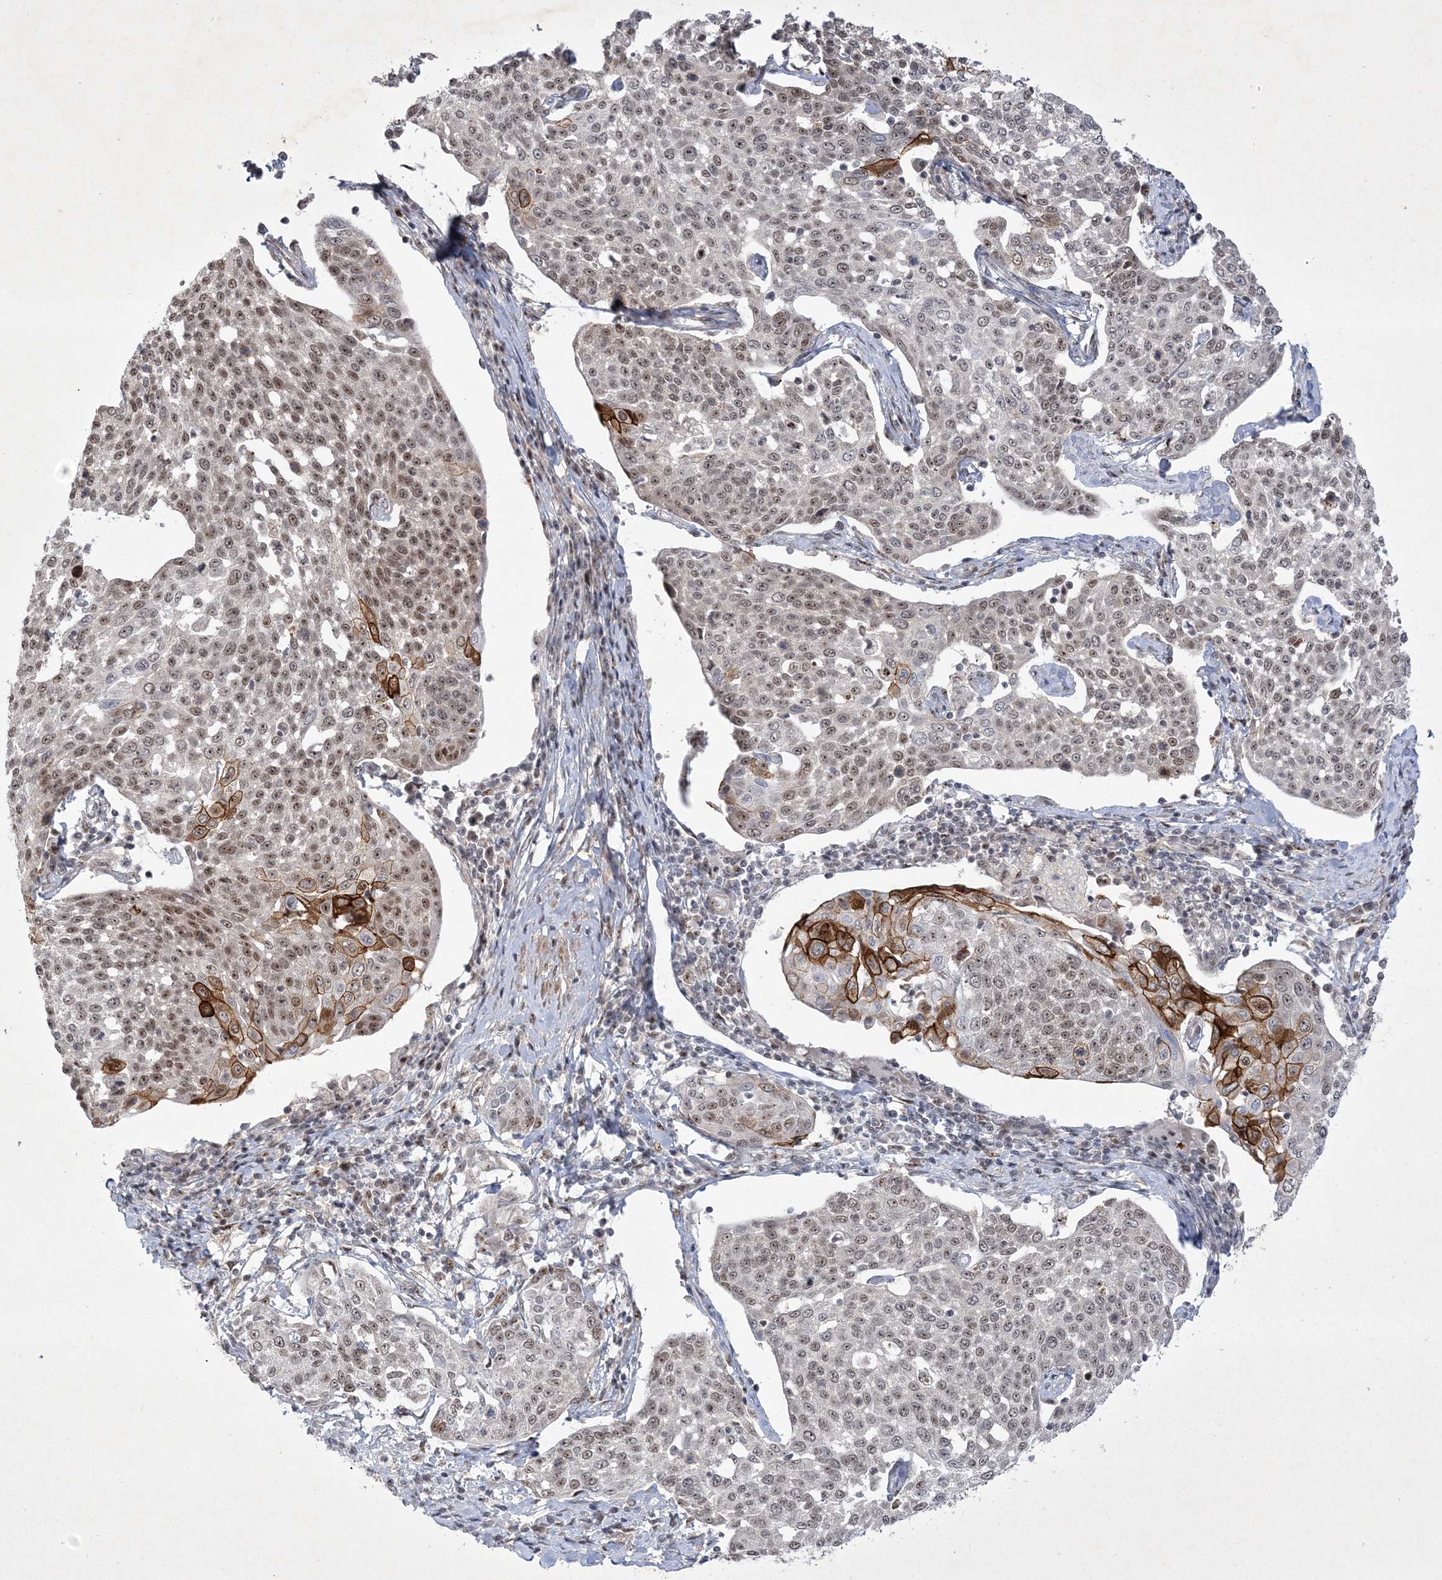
{"staining": {"intensity": "strong", "quantity": "25%-75%", "location": "cytoplasmic/membranous,nuclear"}, "tissue": "cervical cancer", "cell_type": "Tumor cells", "image_type": "cancer", "snomed": [{"axis": "morphology", "description": "Squamous cell carcinoma, NOS"}, {"axis": "topography", "description": "Cervix"}], "caption": "Immunohistochemical staining of cervical cancer (squamous cell carcinoma) displays strong cytoplasmic/membranous and nuclear protein staining in about 25%-75% of tumor cells.", "gene": "NPM3", "patient": {"sex": "female", "age": 34}}